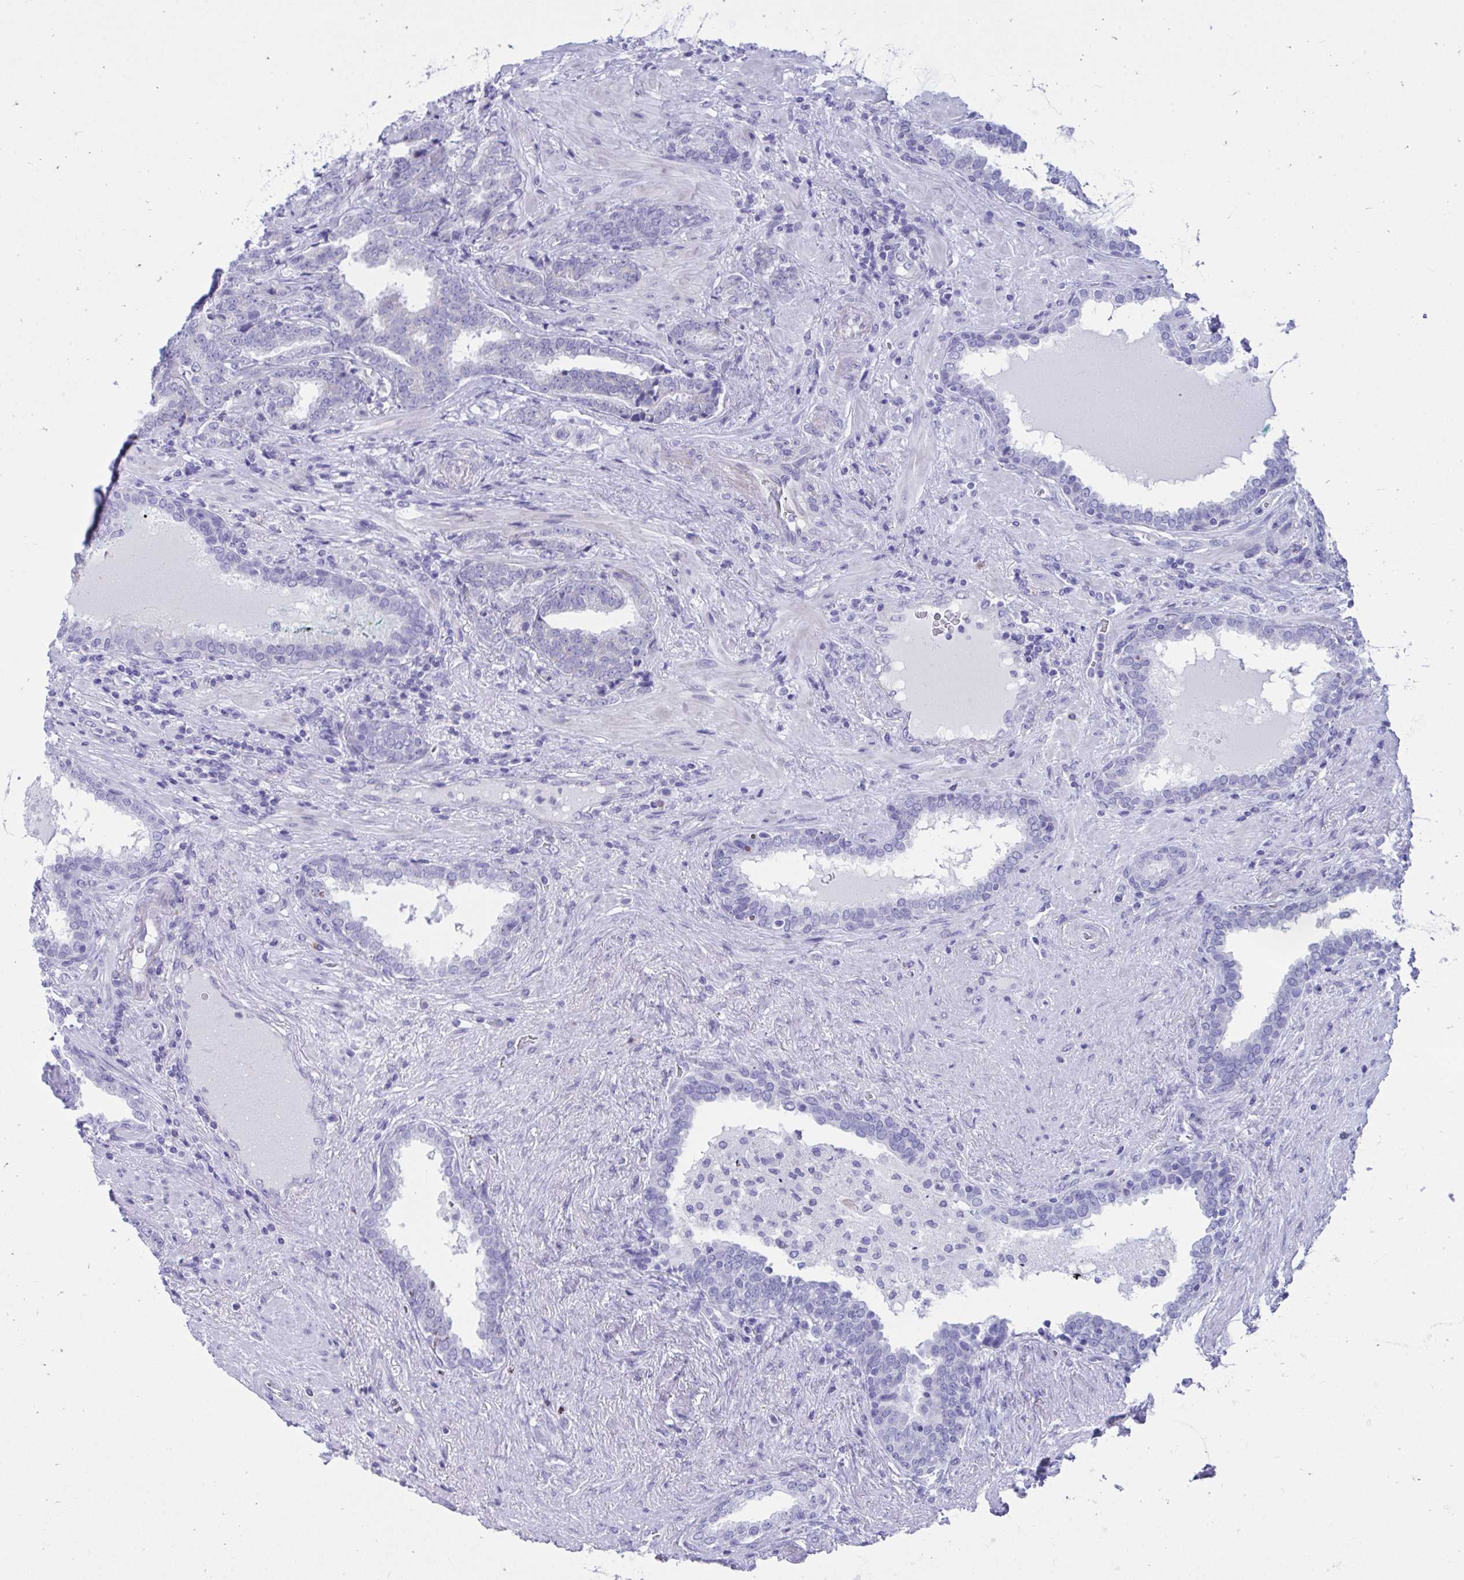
{"staining": {"intensity": "negative", "quantity": "none", "location": "none"}, "tissue": "prostate cancer", "cell_type": "Tumor cells", "image_type": "cancer", "snomed": [{"axis": "morphology", "description": "Adenocarcinoma, High grade"}, {"axis": "topography", "description": "Prostate"}], "caption": "High power microscopy histopathology image of an immunohistochemistry (IHC) histopathology image of high-grade adenocarcinoma (prostate), revealing no significant positivity in tumor cells.", "gene": "SHISA8", "patient": {"sex": "male", "age": 72}}